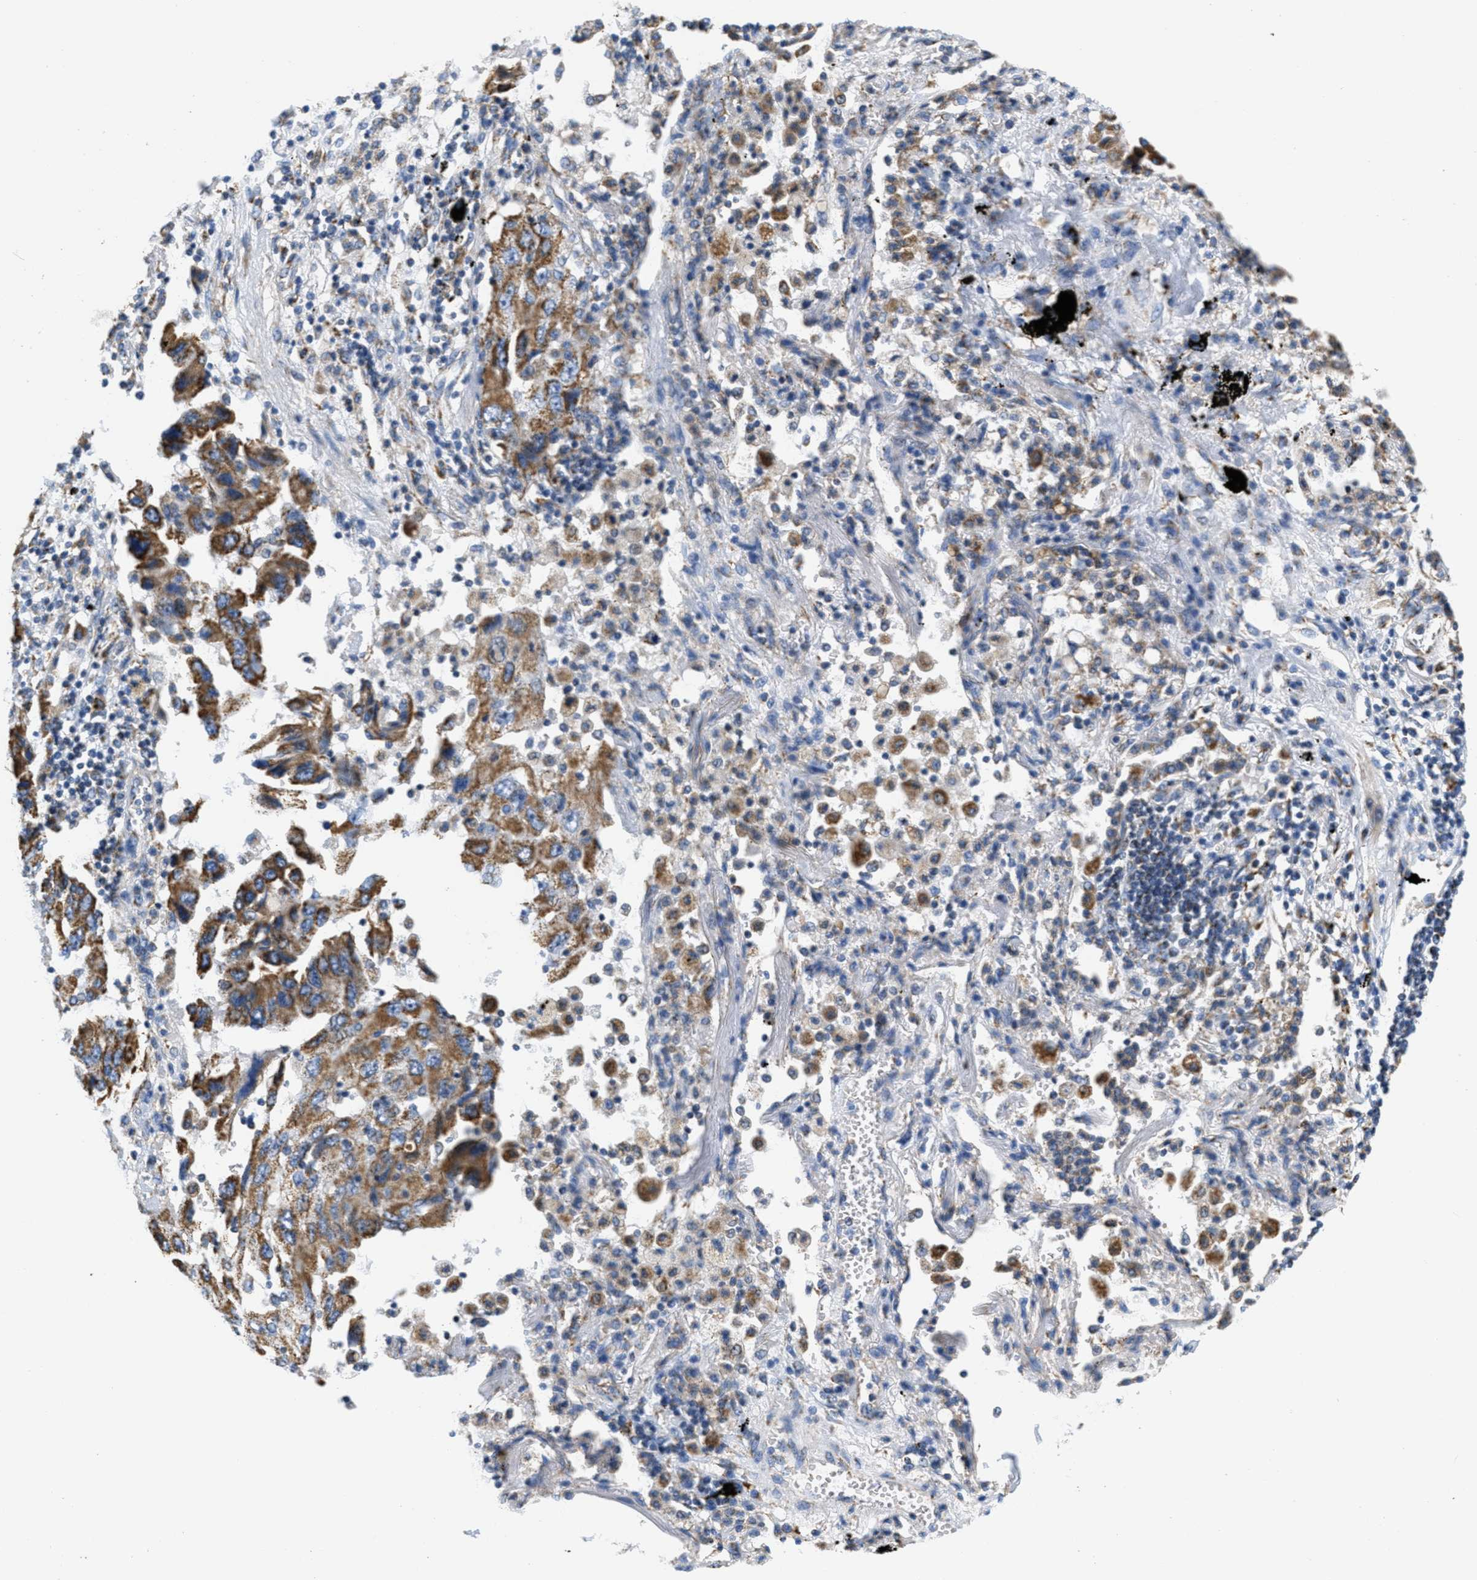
{"staining": {"intensity": "moderate", "quantity": ">75%", "location": "cytoplasmic/membranous"}, "tissue": "lung cancer", "cell_type": "Tumor cells", "image_type": "cancer", "snomed": [{"axis": "morphology", "description": "Adenocarcinoma, NOS"}, {"axis": "topography", "description": "Lung"}], "caption": "Tumor cells show medium levels of moderate cytoplasmic/membranous staining in about >75% of cells in human adenocarcinoma (lung).", "gene": "KCNJ5", "patient": {"sex": "female", "age": 65}}